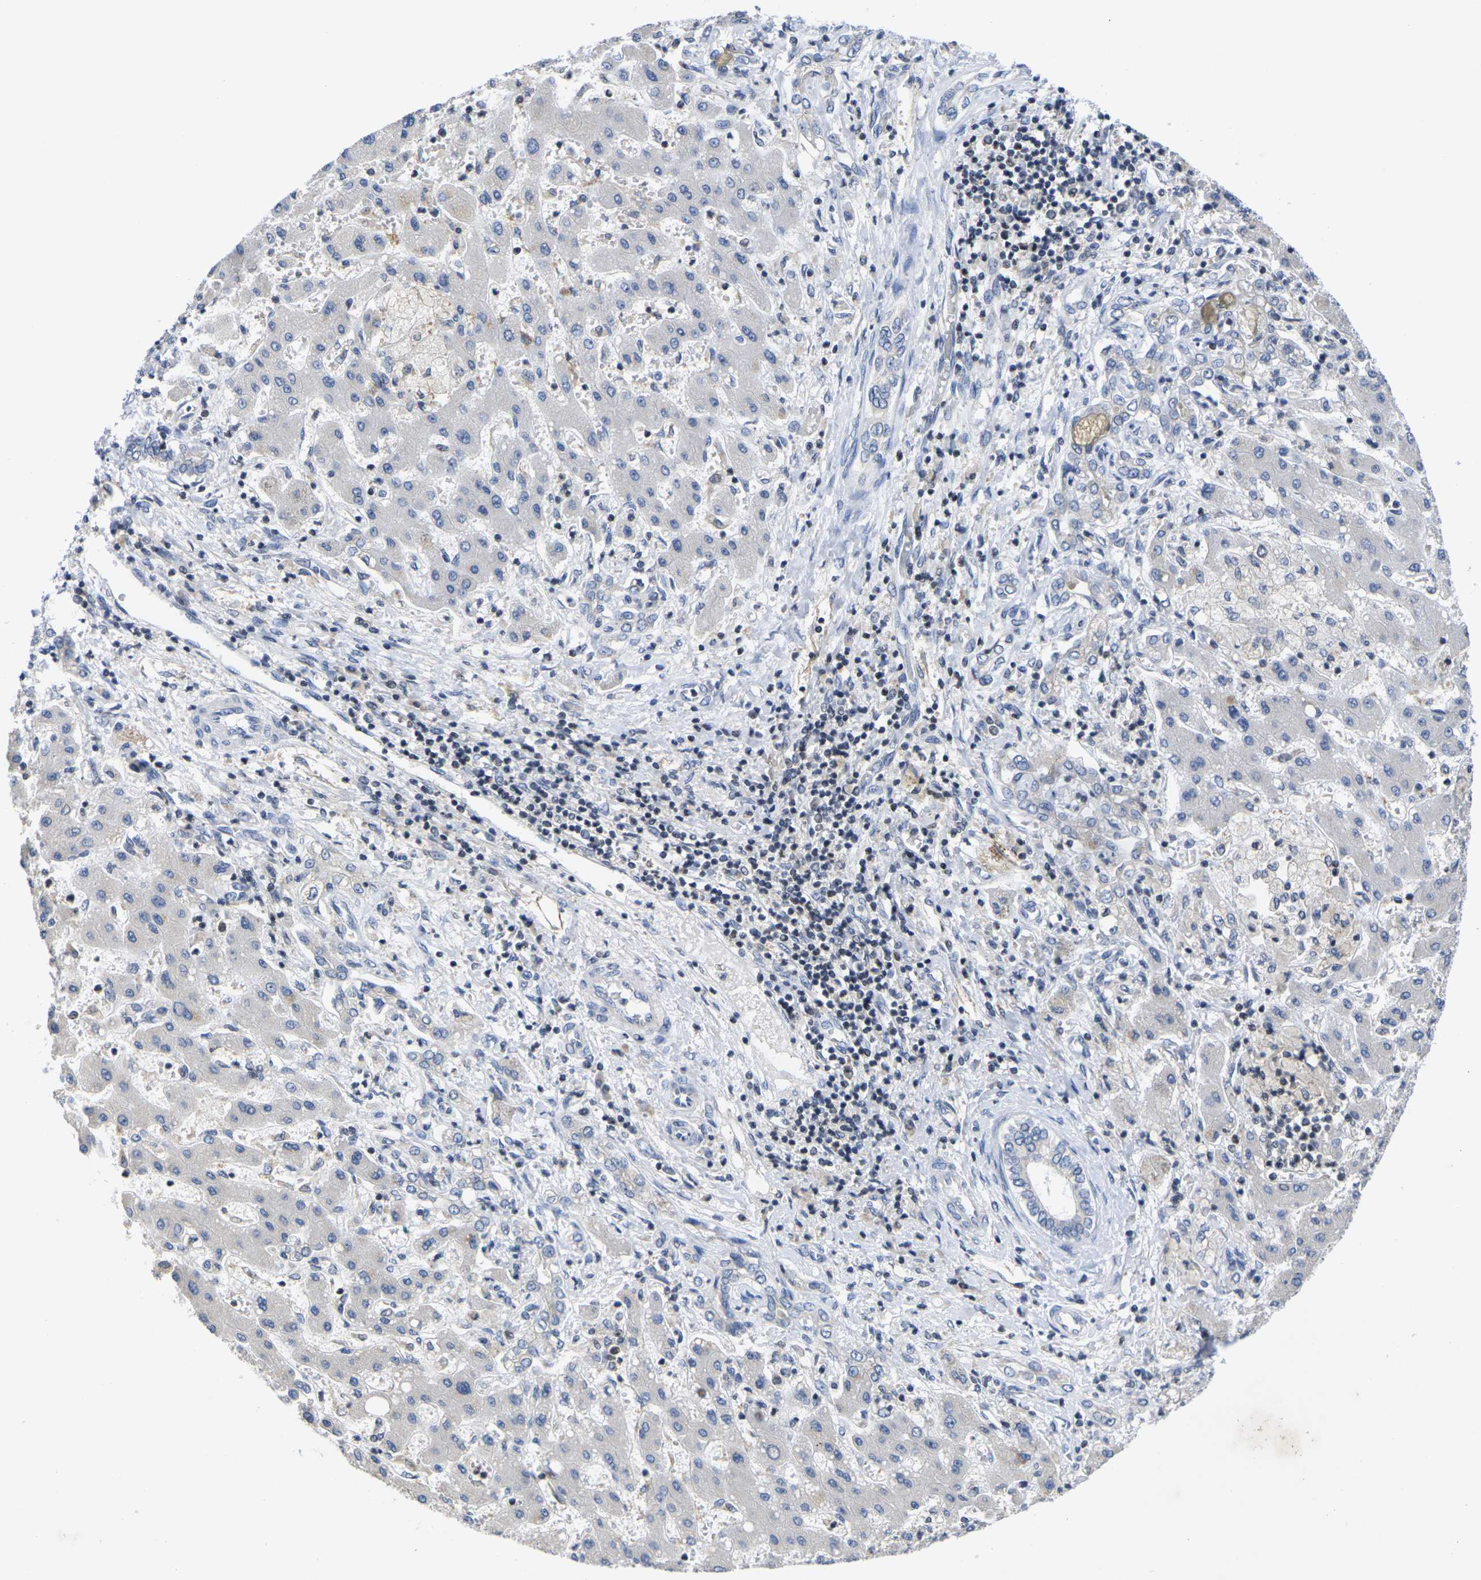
{"staining": {"intensity": "negative", "quantity": "none", "location": "none"}, "tissue": "liver cancer", "cell_type": "Tumor cells", "image_type": "cancer", "snomed": [{"axis": "morphology", "description": "Cholangiocarcinoma"}, {"axis": "topography", "description": "Liver"}], "caption": "This is an IHC micrograph of human liver cholangiocarcinoma. There is no expression in tumor cells.", "gene": "IKZF1", "patient": {"sex": "male", "age": 50}}